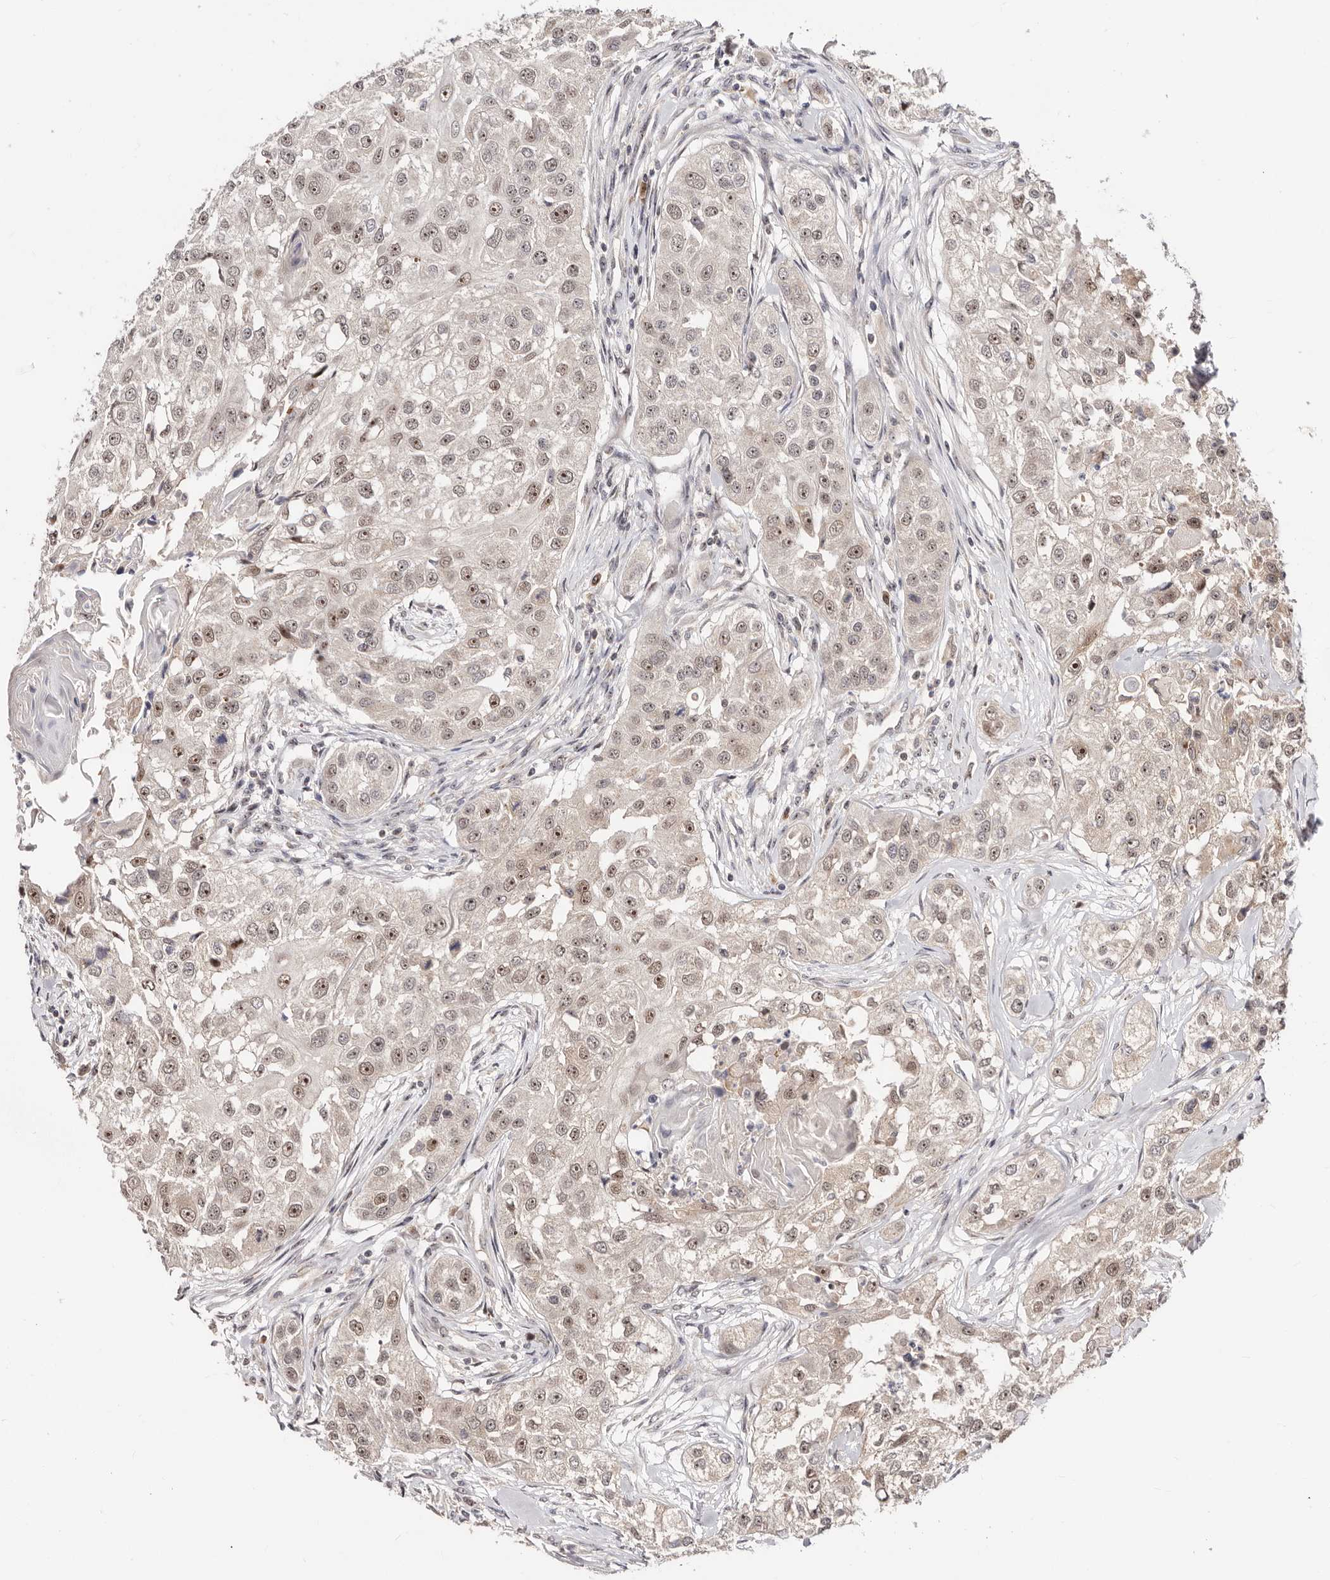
{"staining": {"intensity": "moderate", "quantity": ">75%", "location": "cytoplasmic/membranous,nuclear"}, "tissue": "head and neck cancer", "cell_type": "Tumor cells", "image_type": "cancer", "snomed": [{"axis": "morphology", "description": "Normal tissue, NOS"}, {"axis": "morphology", "description": "Squamous cell carcinoma, NOS"}, {"axis": "topography", "description": "Skeletal muscle"}, {"axis": "topography", "description": "Head-Neck"}], "caption": "Immunohistochemistry (IHC) histopathology image of human squamous cell carcinoma (head and neck) stained for a protein (brown), which reveals medium levels of moderate cytoplasmic/membranous and nuclear positivity in about >75% of tumor cells.", "gene": "APOL6", "patient": {"sex": "male", "age": 51}}